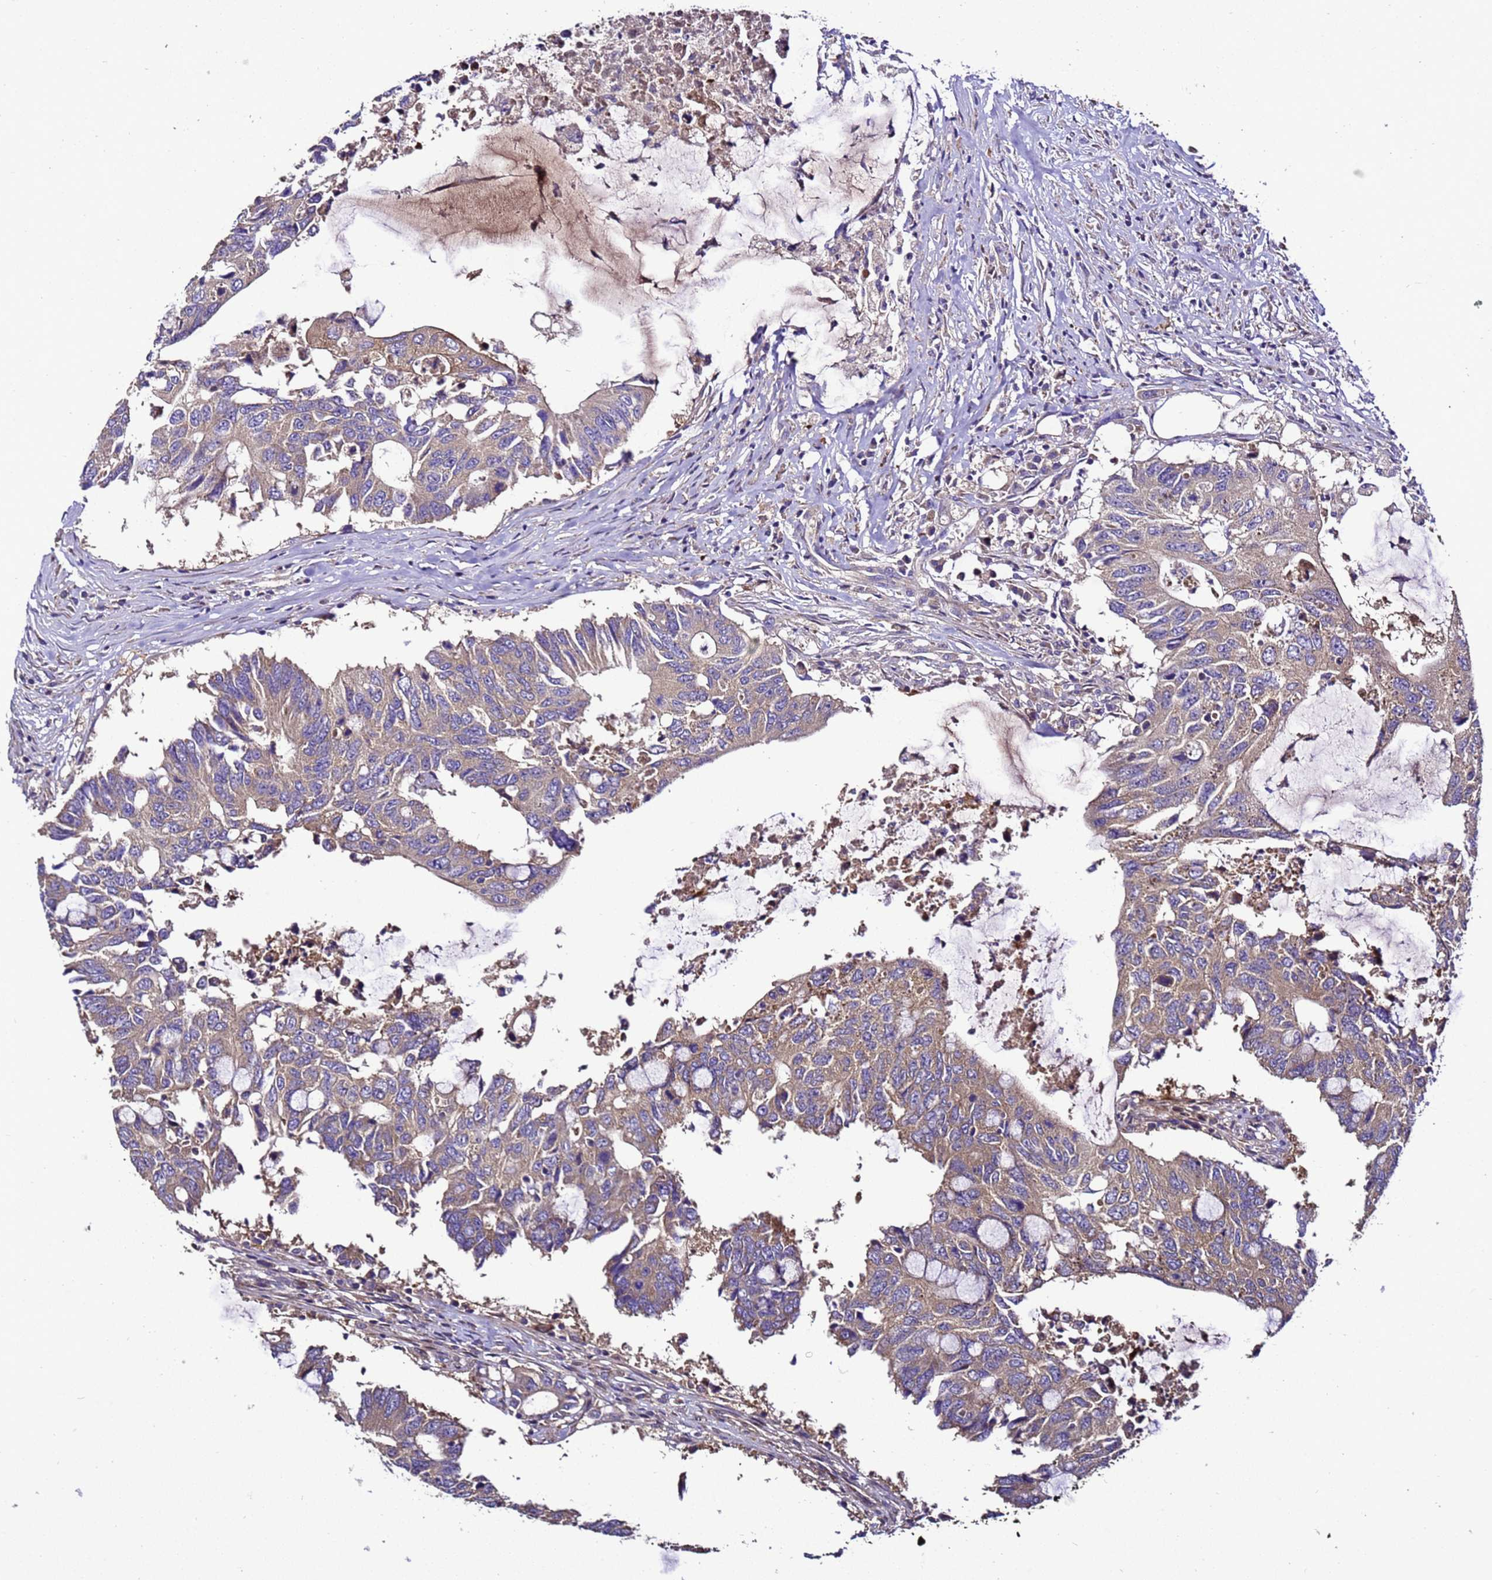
{"staining": {"intensity": "weak", "quantity": ">75%", "location": "cytoplasmic/membranous"}, "tissue": "colorectal cancer", "cell_type": "Tumor cells", "image_type": "cancer", "snomed": [{"axis": "morphology", "description": "Adenocarcinoma, NOS"}, {"axis": "topography", "description": "Colon"}], "caption": "Colorectal cancer (adenocarcinoma) stained with DAB (3,3'-diaminobenzidine) IHC exhibits low levels of weak cytoplasmic/membranous staining in approximately >75% of tumor cells. Immunohistochemistry stains the protein in brown and the nuclei are stained blue.", "gene": "ZNF417", "patient": {"sex": "male", "age": 71}}